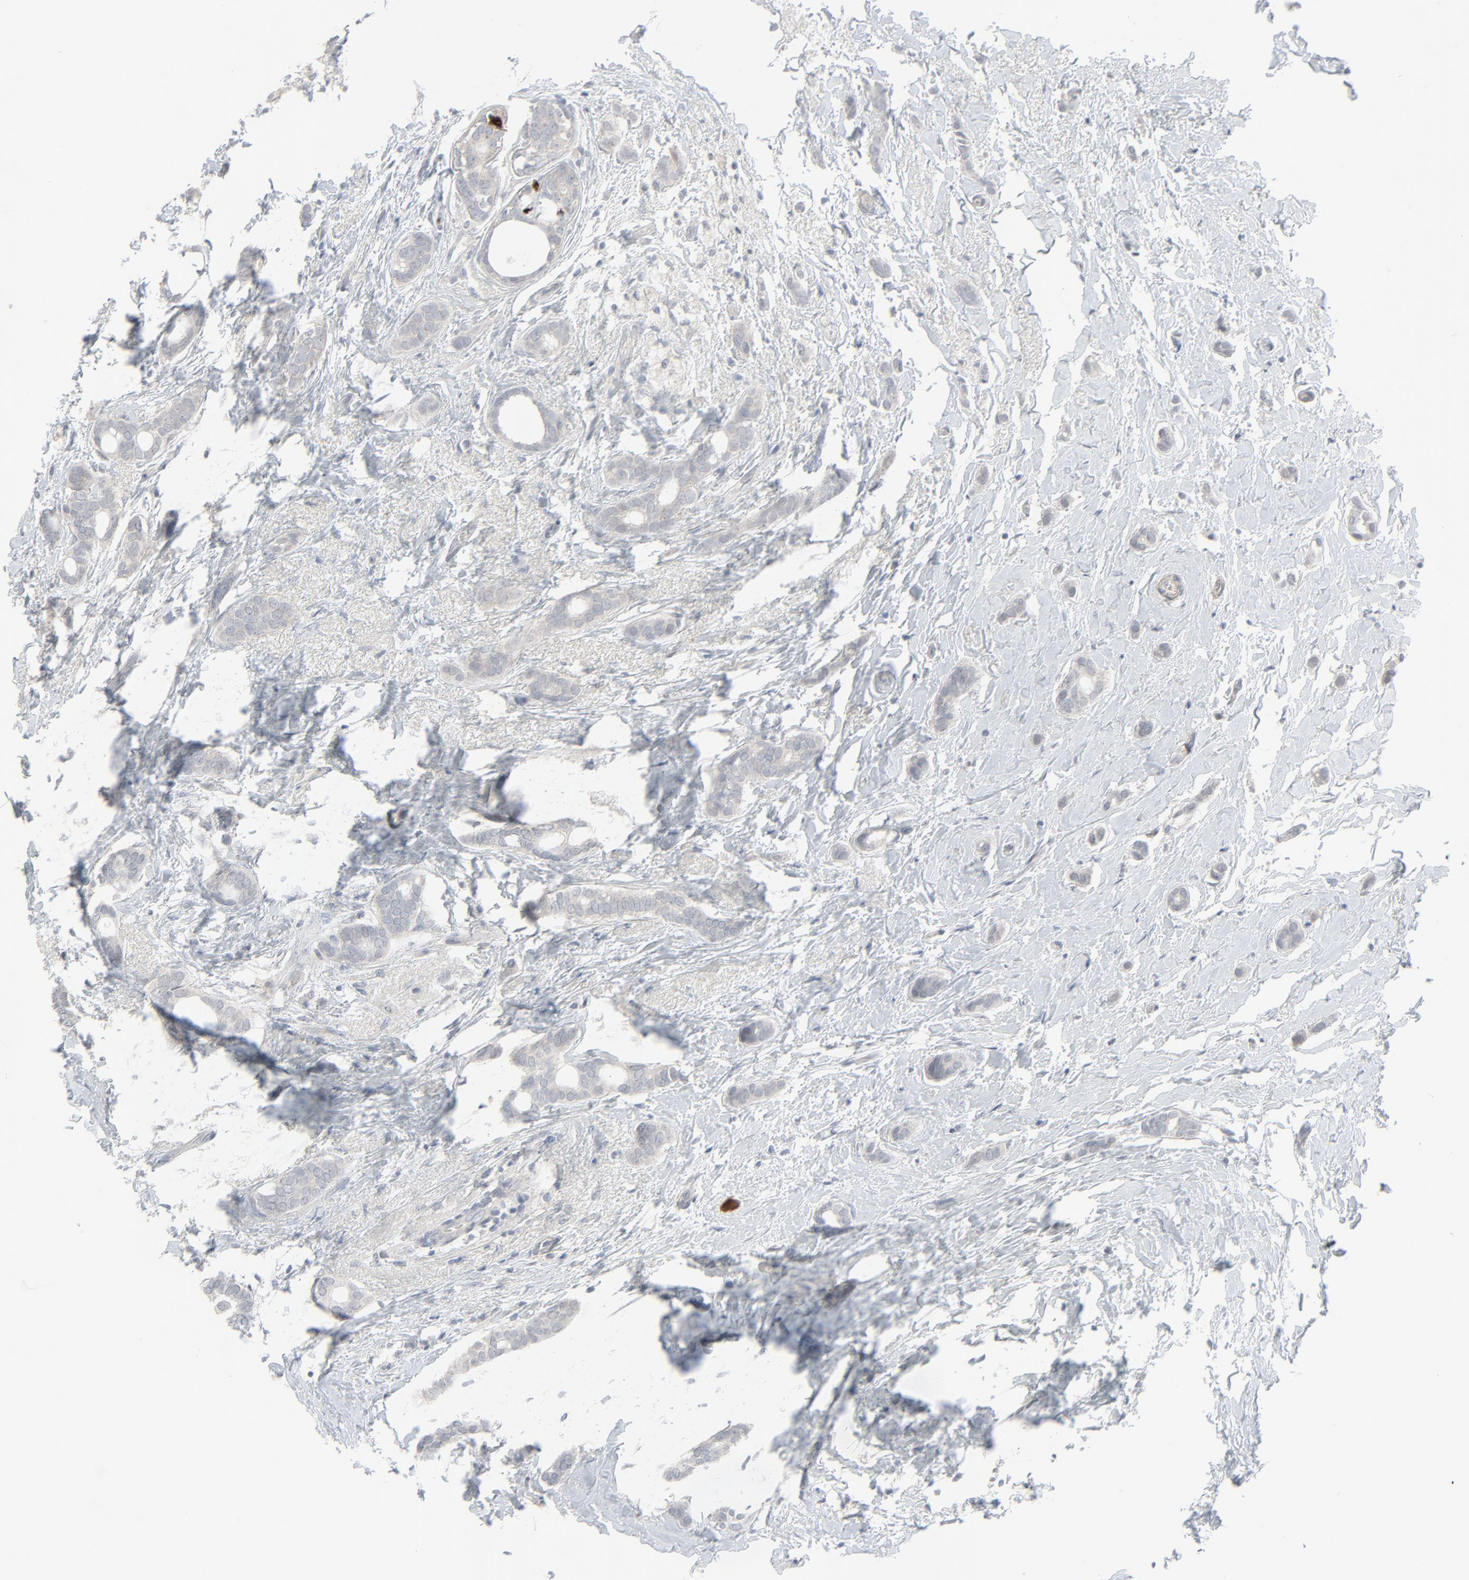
{"staining": {"intensity": "weak", "quantity": ">75%", "location": "cytoplasmic/membranous"}, "tissue": "breast cancer", "cell_type": "Tumor cells", "image_type": "cancer", "snomed": [{"axis": "morphology", "description": "Duct carcinoma"}, {"axis": "topography", "description": "Breast"}], "caption": "Breast intraductal carcinoma stained with a brown dye shows weak cytoplasmic/membranous positive positivity in approximately >75% of tumor cells.", "gene": "NEUROD1", "patient": {"sex": "female", "age": 54}}